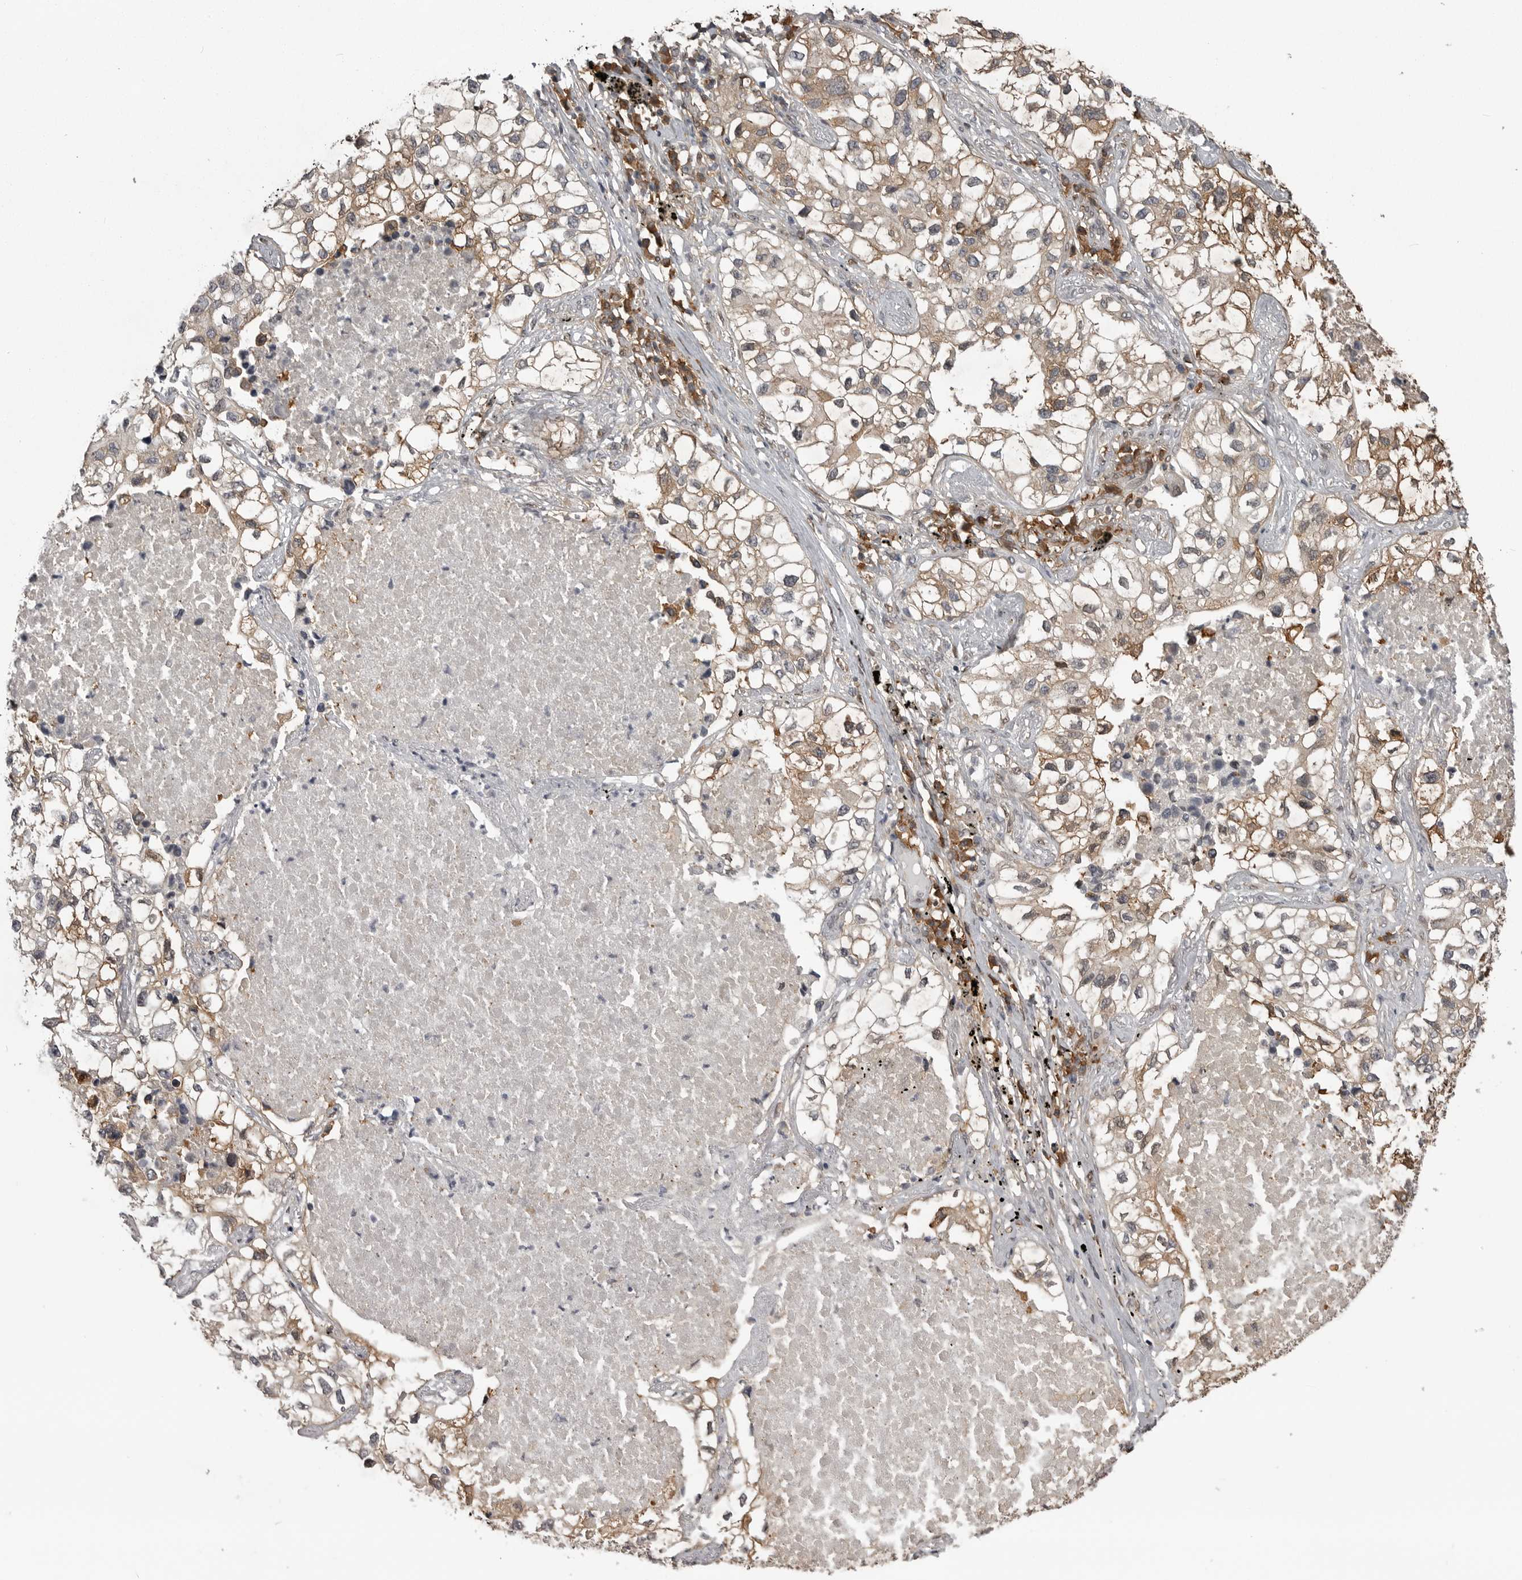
{"staining": {"intensity": "weak", "quantity": "25%-75%", "location": "cytoplasmic/membranous"}, "tissue": "lung cancer", "cell_type": "Tumor cells", "image_type": "cancer", "snomed": [{"axis": "morphology", "description": "Adenocarcinoma, NOS"}, {"axis": "topography", "description": "Lung"}], "caption": "Immunohistochemical staining of lung adenocarcinoma shows low levels of weak cytoplasmic/membranous protein positivity in about 25%-75% of tumor cells.", "gene": "SNX16", "patient": {"sex": "male", "age": 63}}